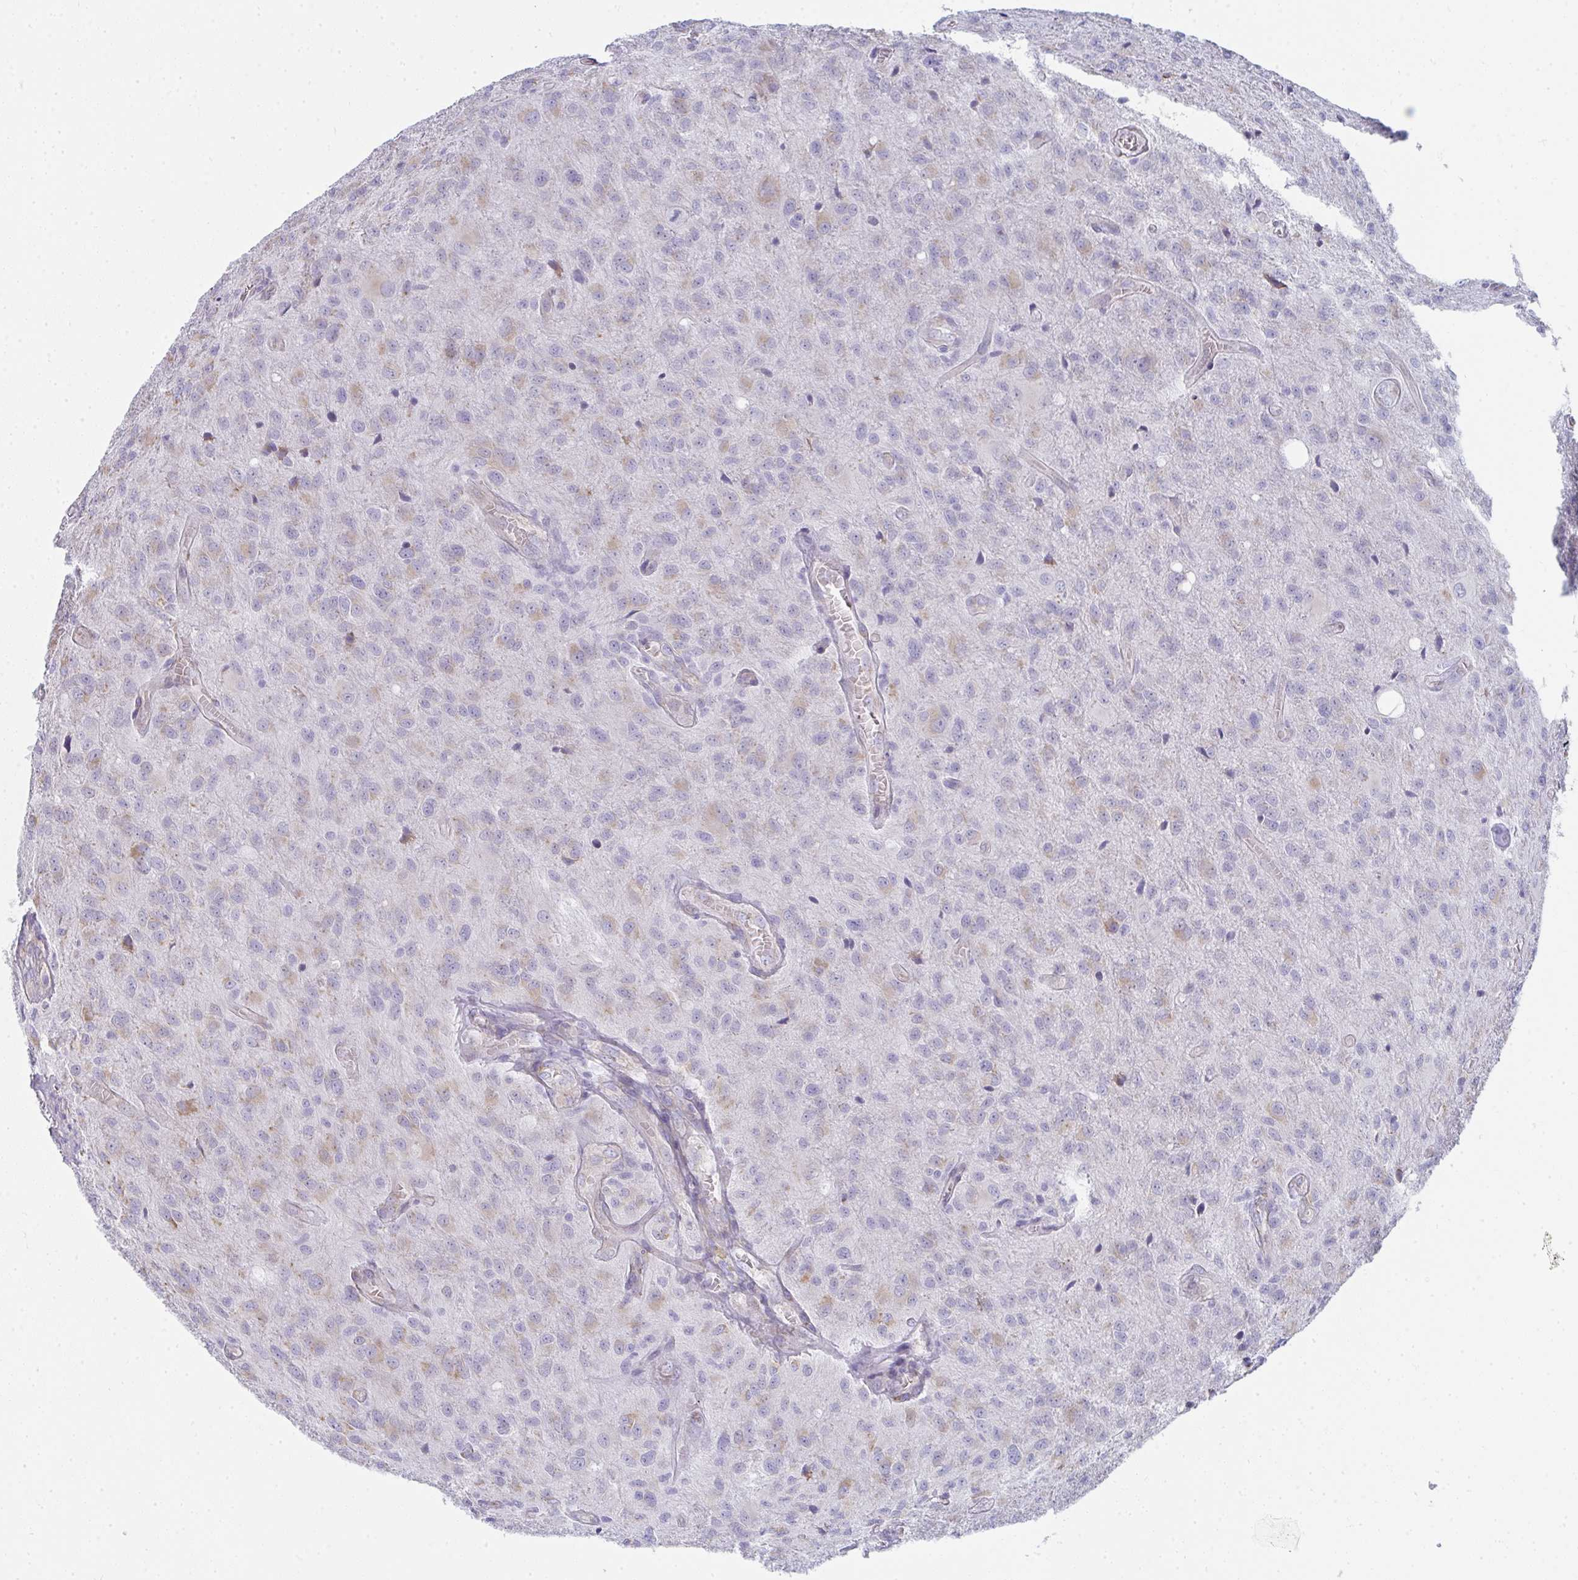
{"staining": {"intensity": "weak", "quantity": "25%-75%", "location": "cytoplasmic/membranous"}, "tissue": "glioma", "cell_type": "Tumor cells", "image_type": "cancer", "snomed": [{"axis": "morphology", "description": "Glioma, malignant, Low grade"}, {"axis": "topography", "description": "Brain"}], "caption": "Human malignant low-grade glioma stained with a protein marker demonstrates weak staining in tumor cells.", "gene": "SHROOM1", "patient": {"sex": "male", "age": 66}}